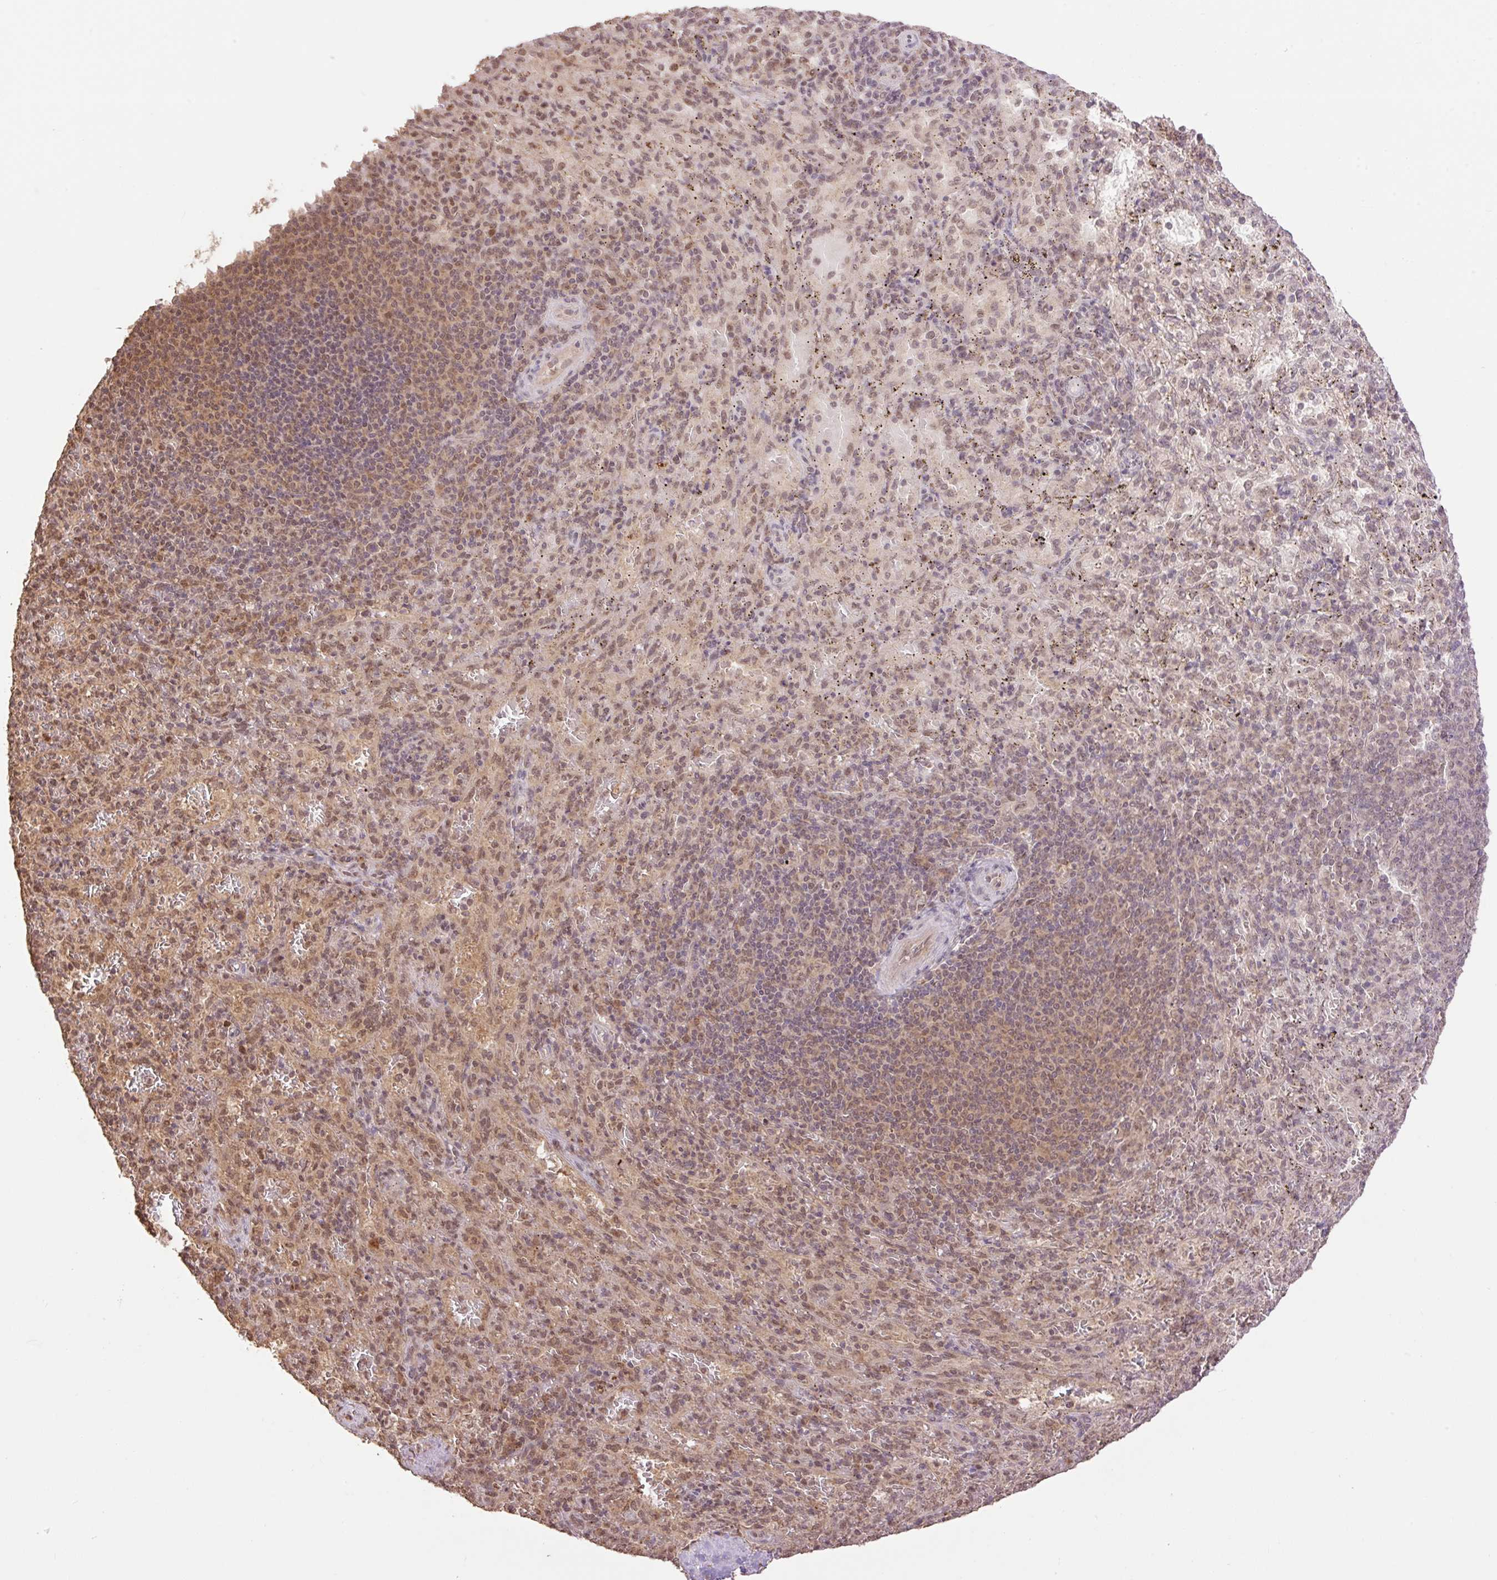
{"staining": {"intensity": "moderate", "quantity": "25%-75%", "location": "cytoplasmic/membranous,nuclear"}, "tissue": "spleen", "cell_type": "Cells in red pulp", "image_type": "normal", "snomed": [{"axis": "morphology", "description": "Normal tissue, NOS"}, {"axis": "topography", "description": "Spleen"}], "caption": "This is a histology image of immunohistochemistry (IHC) staining of unremarkable spleen, which shows moderate positivity in the cytoplasmic/membranous,nuclear of cells in red pulp.", "gene": "VPS25", "patient": {"sex": "male", "age": 57}}